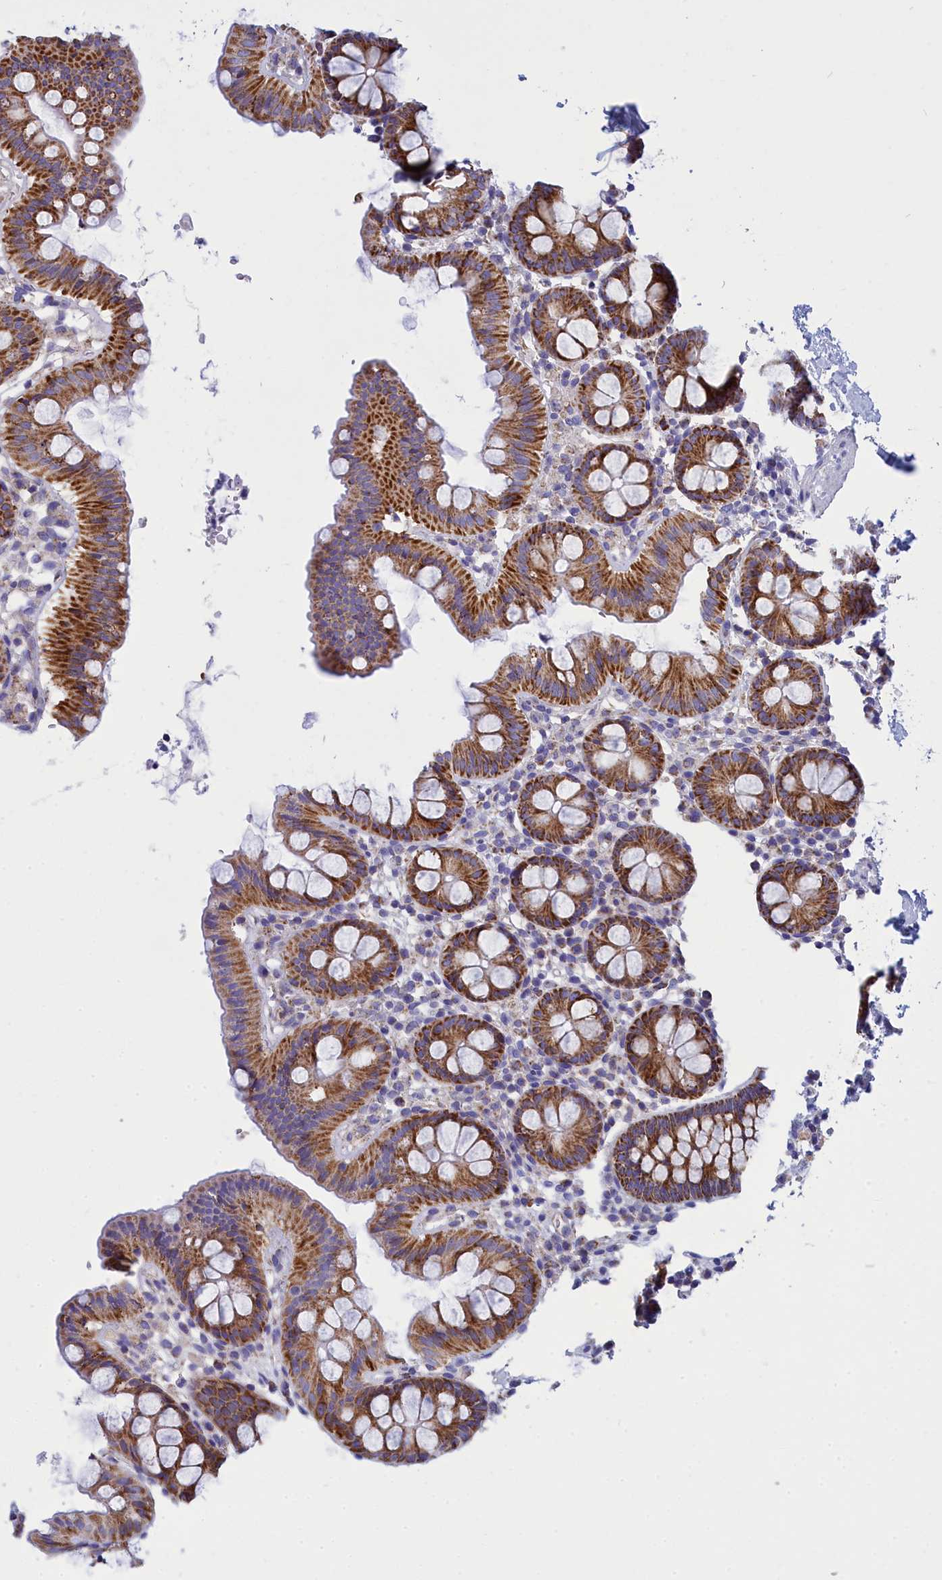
{"staining": {"intensity": "negative", "quantity": "none", "location": "none"}, "tissue": "colon", "cell_type": "Endothelial cells", "image_type": "normal", "snomed": [{"axis": "morphology", "description": "Normal tissue, NOS"}, {"axis": "topography", "description": "Colon"}], "caption": "Endothelial cells are negative for brown protein staining in unremarkable colon. (Immunohistochemistry, brightfield microscopy, high magnification).", "gene": "CCRL2", "patient": {"sex": "male", "age": 75}}